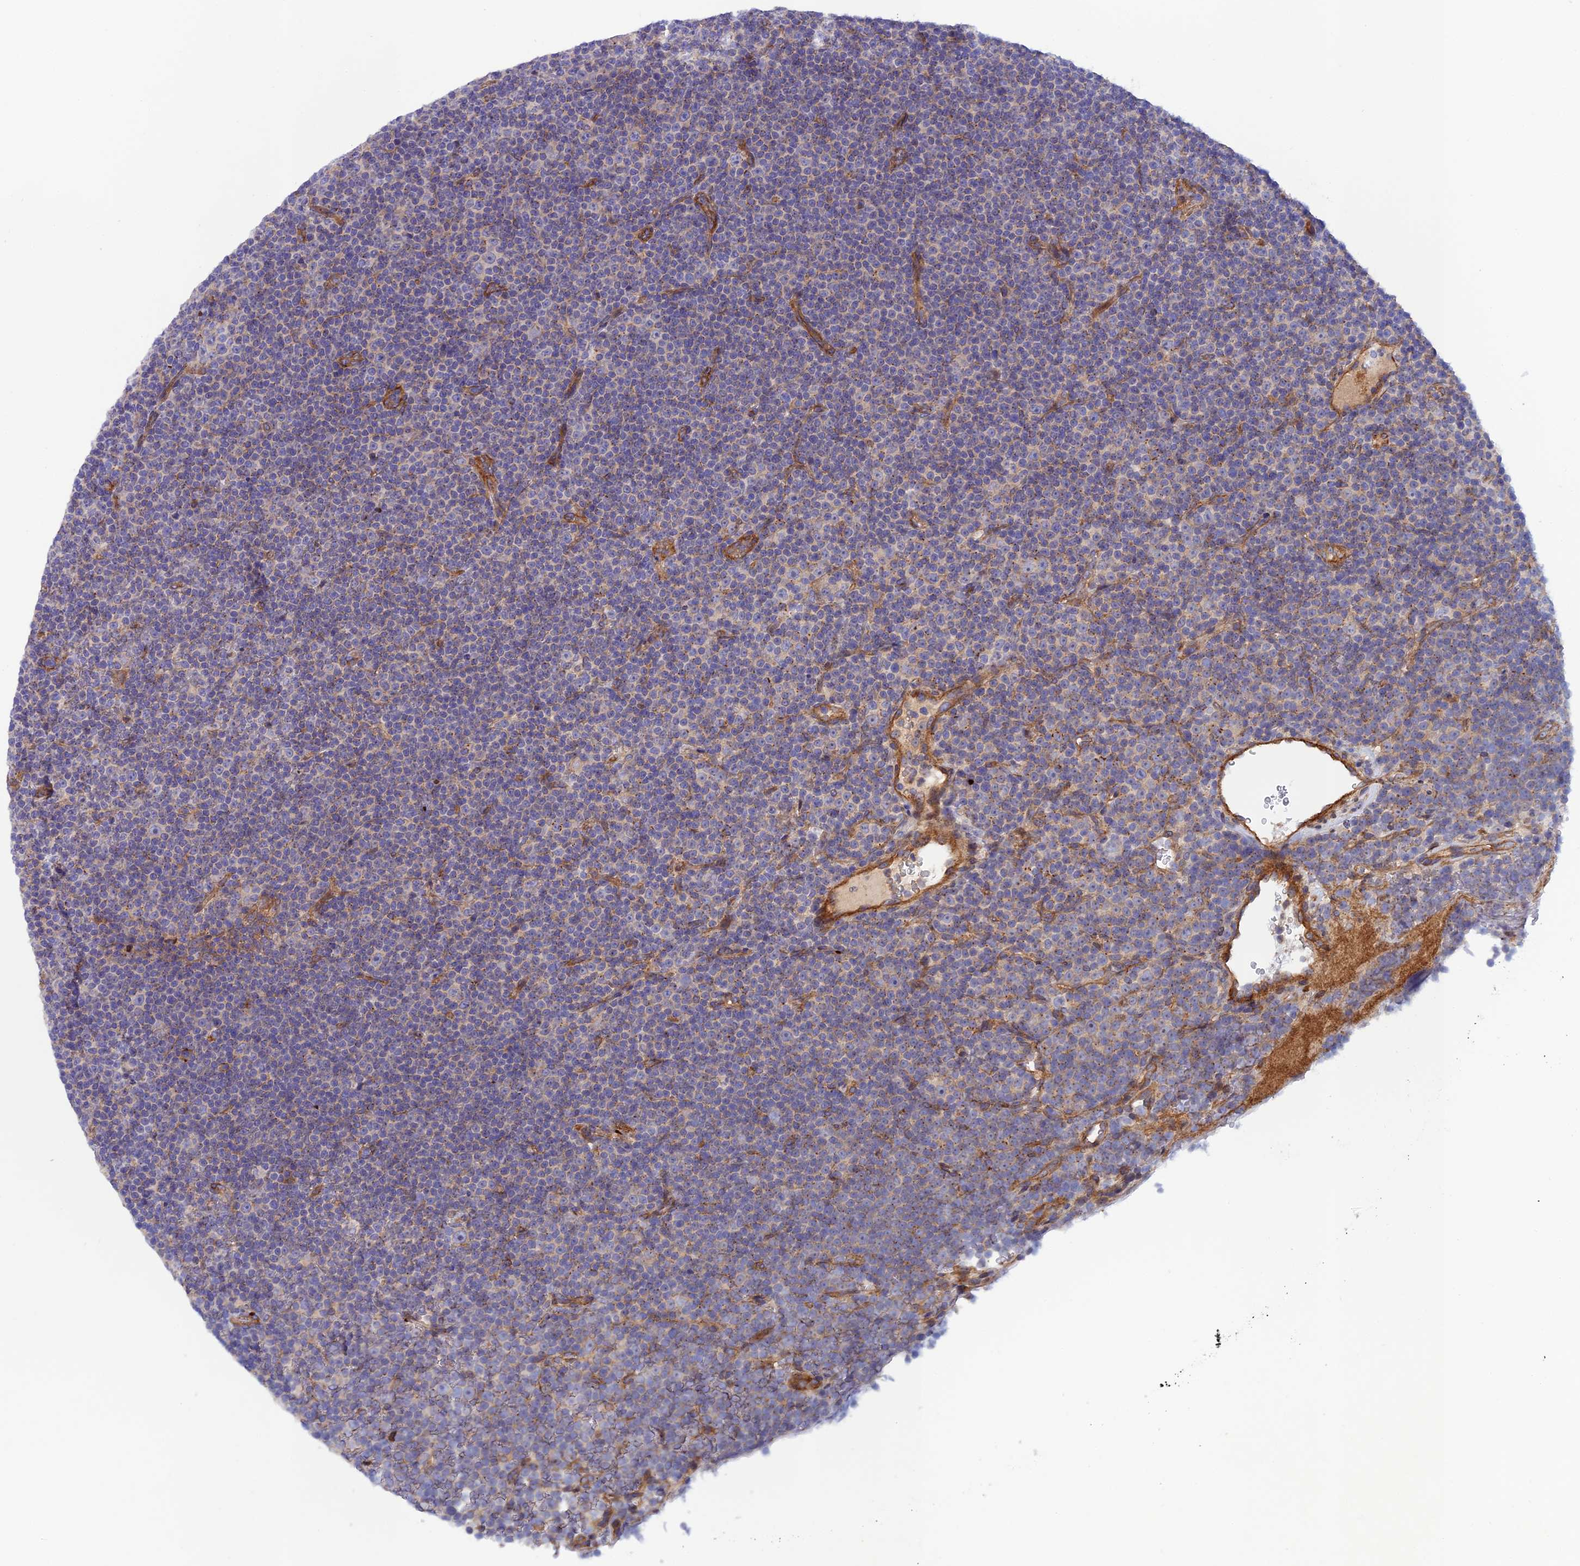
{"staining": {"intensity": "negative", "quantity": "none", "location": "none"}, "tissue": "lymphoma", "cell_type": "Tumor cells", "image_type": "cancer", "snomed": [{"axis": "morphology", "description": "Malignant lymphoma, non-Hodgkin's type, Low grade"}, {"axis": "topography", "description": "Lymph node"}], "caption": "Immunohistochemical staining of lymphoma displays no significant staining in tumor cells.", "gene": "RALGAPA2", "patient": {"sex": "female", "age": 67}}